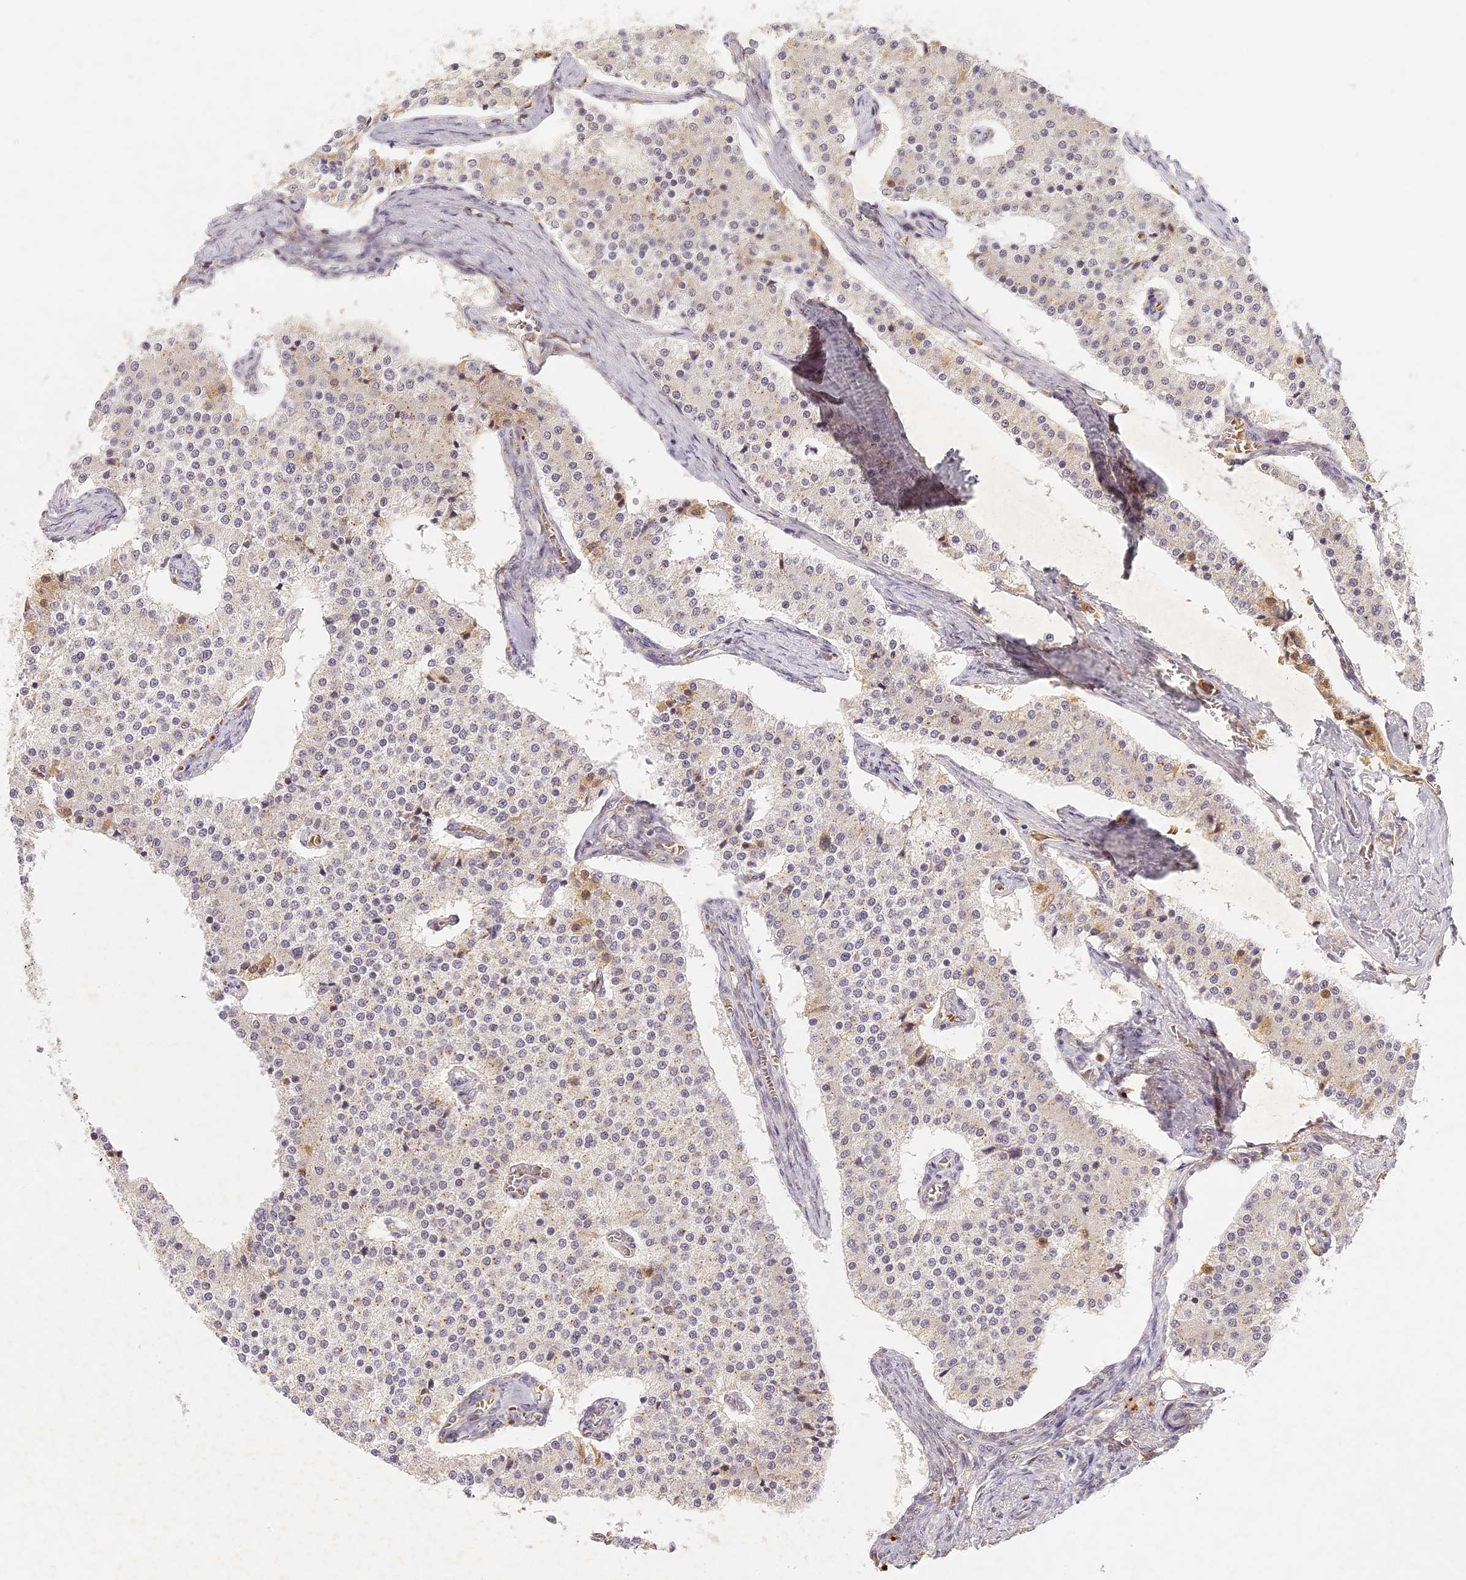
{"staining": {"intensity": "negative", "quantity": "none", "location": "none"}, "tissue": "carcinoid", "cell_type": "Tumor cells", "image_type": "cancer", "snomed": [{"axis": "morphology", "description": "Carcinoid, malignant, NOS"}, {"axis": "topography", "description": "Colon"}], "caption": "This is an immunohistochemistry (IHC) photomicrograph of human carcinoid. There is no expression in tumor cells.", "gene": "ELL3", "patient": {"sex": "female", "age": 52}}